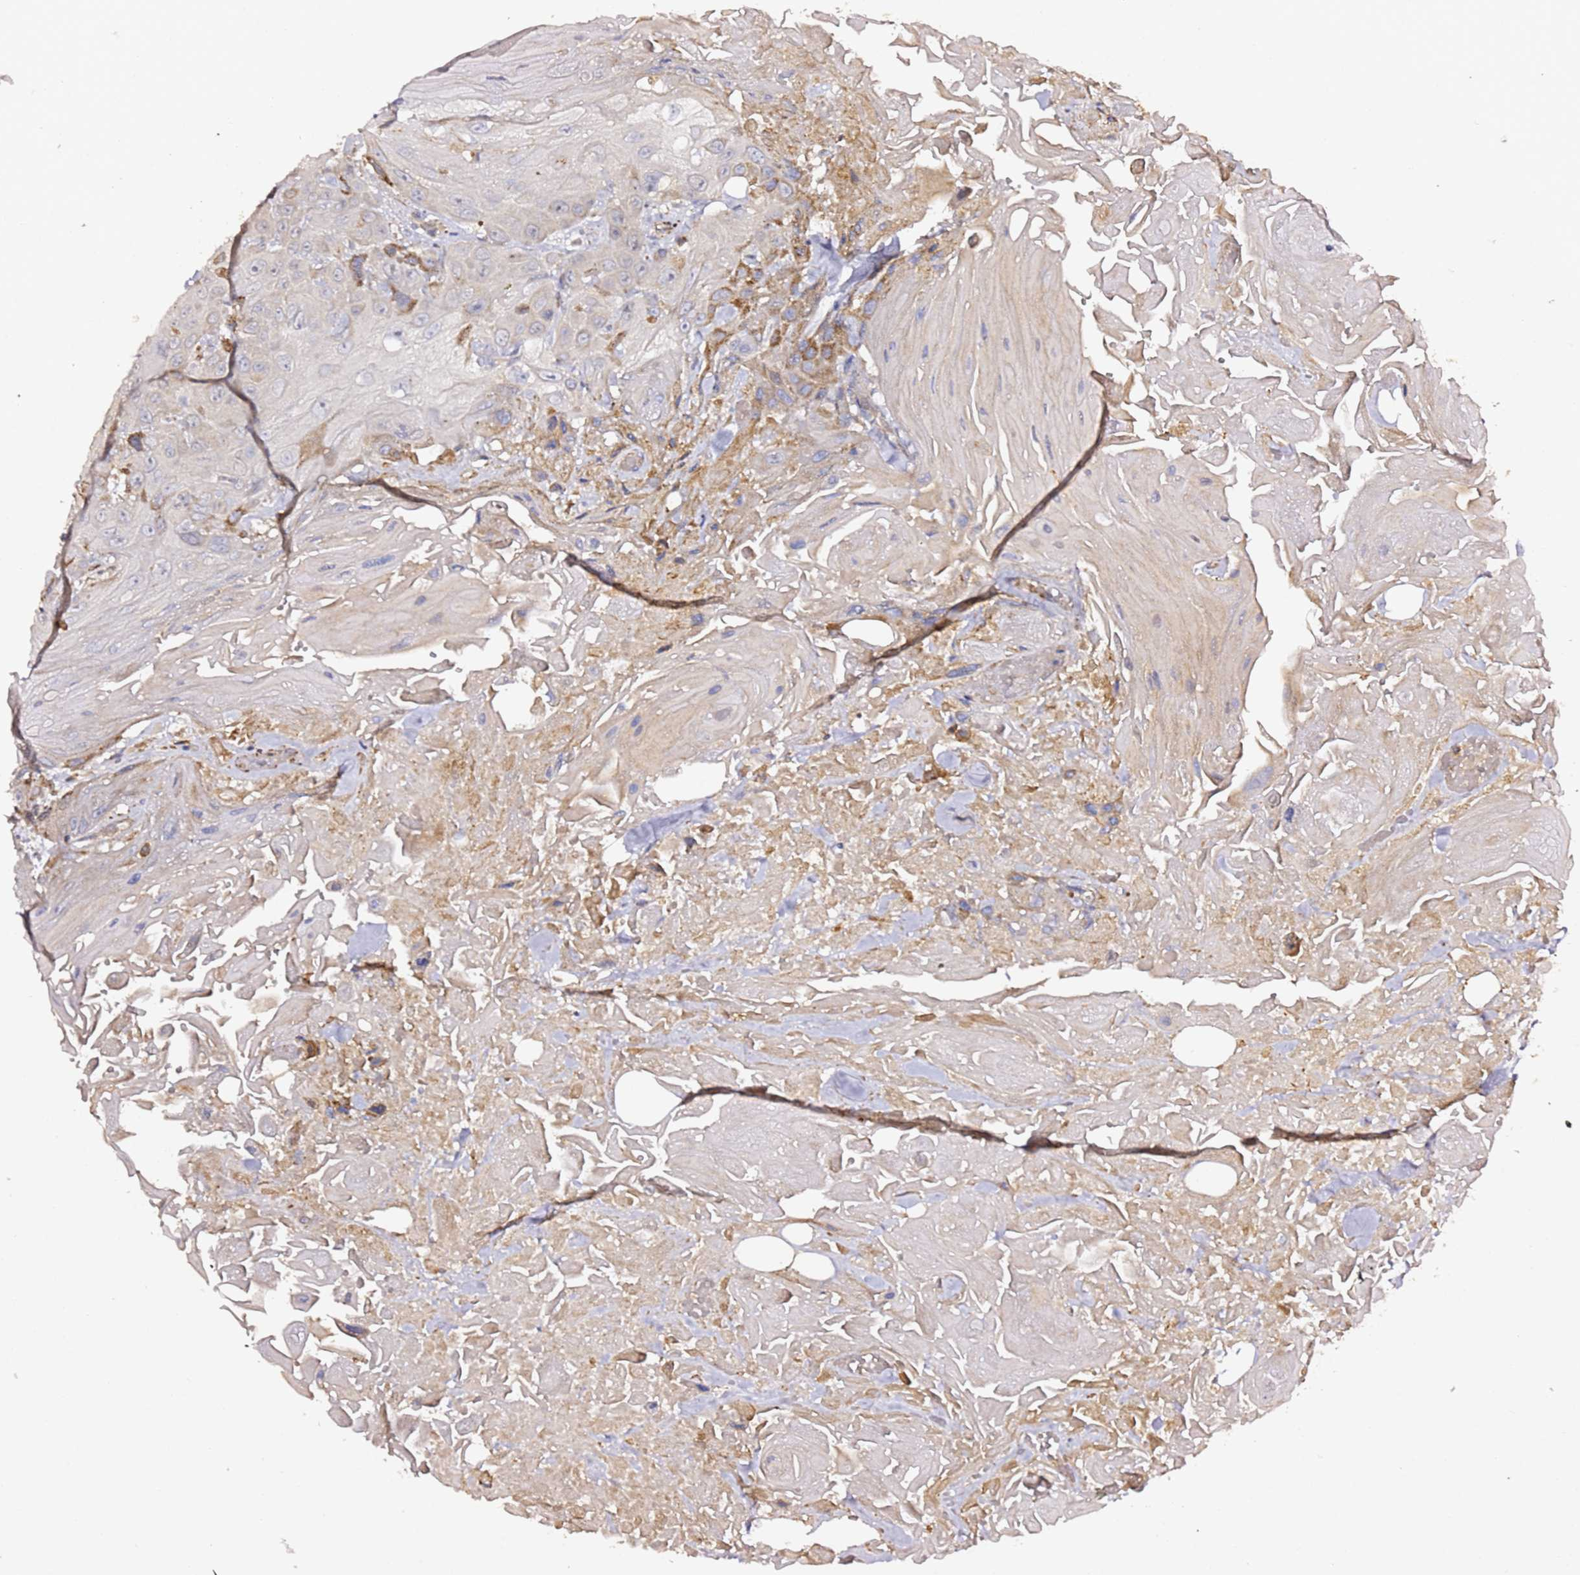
{"staining": {"intensity": "moderate", "quantity": "<25%", "location": "cytoplasmic/membranous"}, "tissue": "head and neck cancer", "cell_type": "Tumor cells", "image_type": "cancer", "snomed": [{"axis": "morphology", "description": "Squamous cell carcinoma, NOS"}, {"axis": "topography", "description": "Head-Neck"}], "caption": "Immunohistochemistry (DAB (3,3'-diaminobenzidine)) staining of human head and neck cancer reveals moderate cytoplasmic/membranous protein expression in approximately <25% of tumor cells.", "gene": "HSD17B7", "patient": {"sex": "male", "age": 81}}